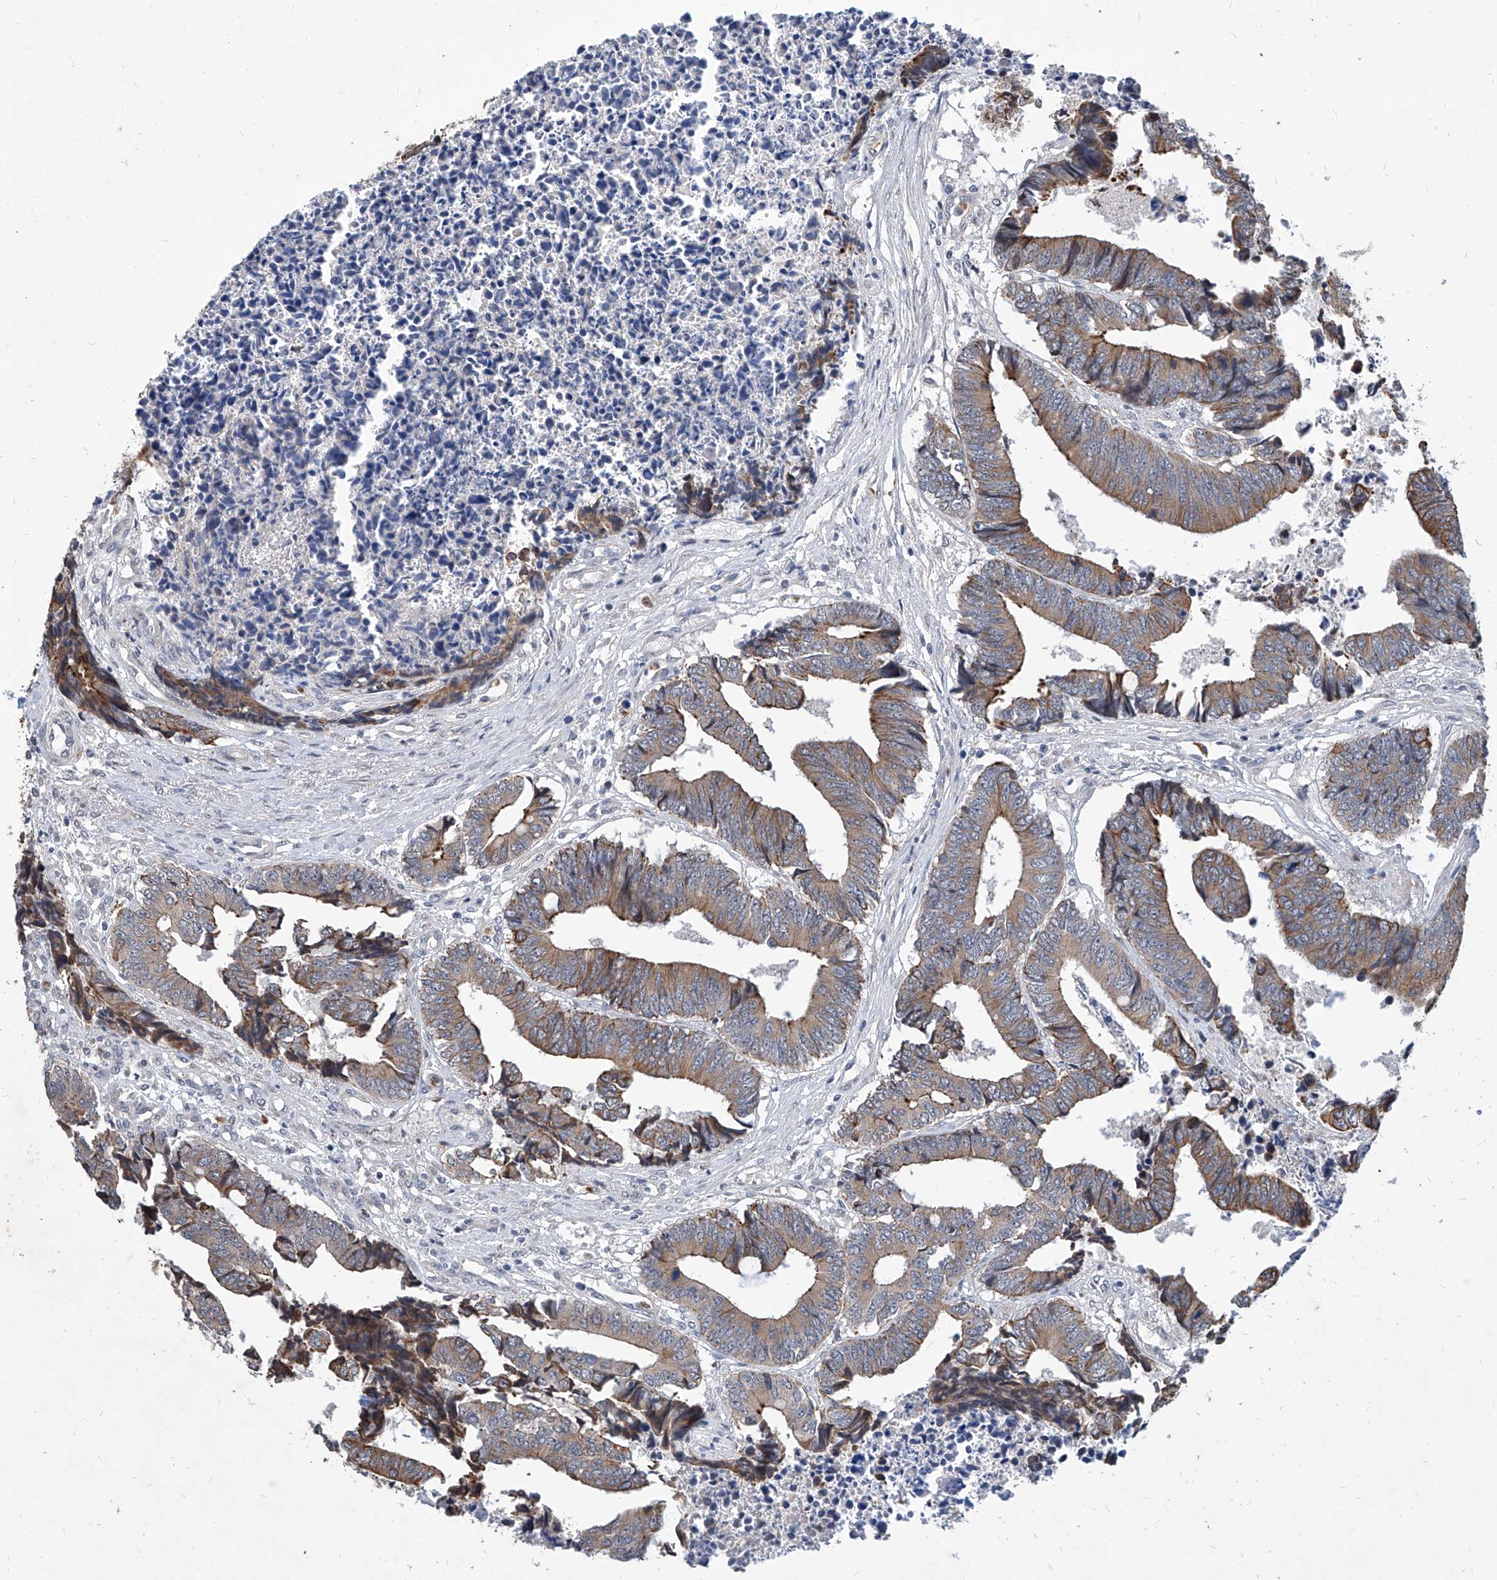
{"staining": {"intensity": "moderate", "quantity": ">75%", "location": "cytoplasmic/membranous"}, "tissue": "colorectal cancer", "cell_type": "Tumor cells", "image_type": "cancer", "snomed": [{"axis": "morphology", "description": "Adenocarcinoma, NOS"}, {"axis": "topography", "description": "Rectum"}], "caption": "IHC image of neoplastic tissue: human colorectal cancer (adenocarcinoma) stained using immunohistochemistry reveals medium levels of moderate protein expression localized specifically in the cytoplasmic/membranous of tumor cells, appearing as a cytoplasmic/membranous brown color.", "gene": "MFSD4B", "patient": {"sex": "male", "age": 84}}